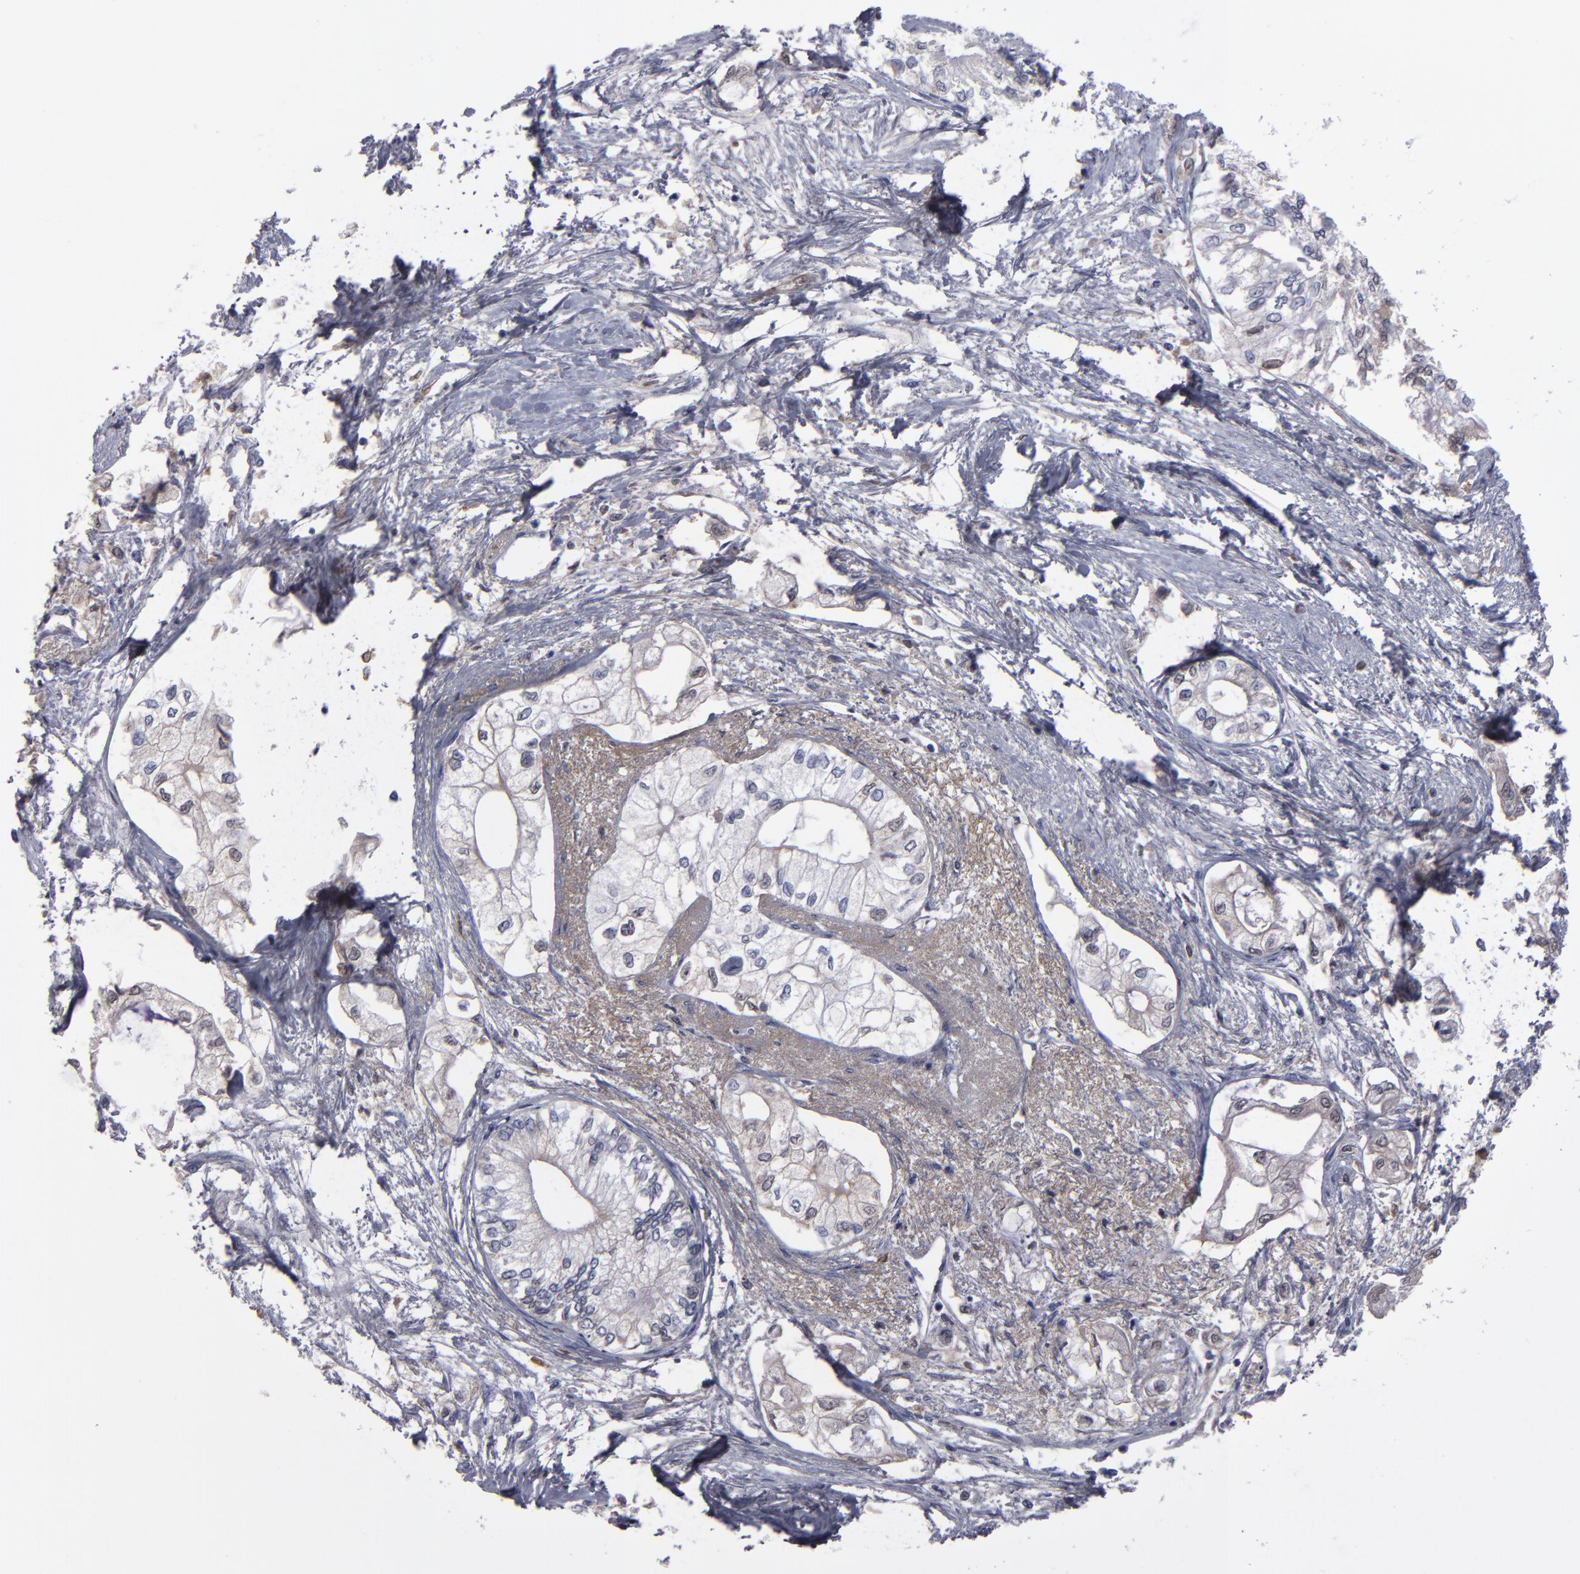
{"staining": {"intensity": "weak", "quantity": "25%-75%", "location": "cytoplasmic/membranous"}, "tissue": "pancreatic cancer", "cell_type": "Tumor cells", "image_type": "cancer", "snomed": [{"axis": "morphology", "description": "Adenocarcinoma, NOS"}, {"axis": "topography", "description": "Pancreas"}], "caption": "About 25%-75% of tumor cells in human pancreatic adenocarcinoma exhibit weak cytoplasmic/membranous protein positivity as visualized by brown immunohistochemical staining.", "gene": "ITIH4", "patient": {"sex": "male", "age": 79}}